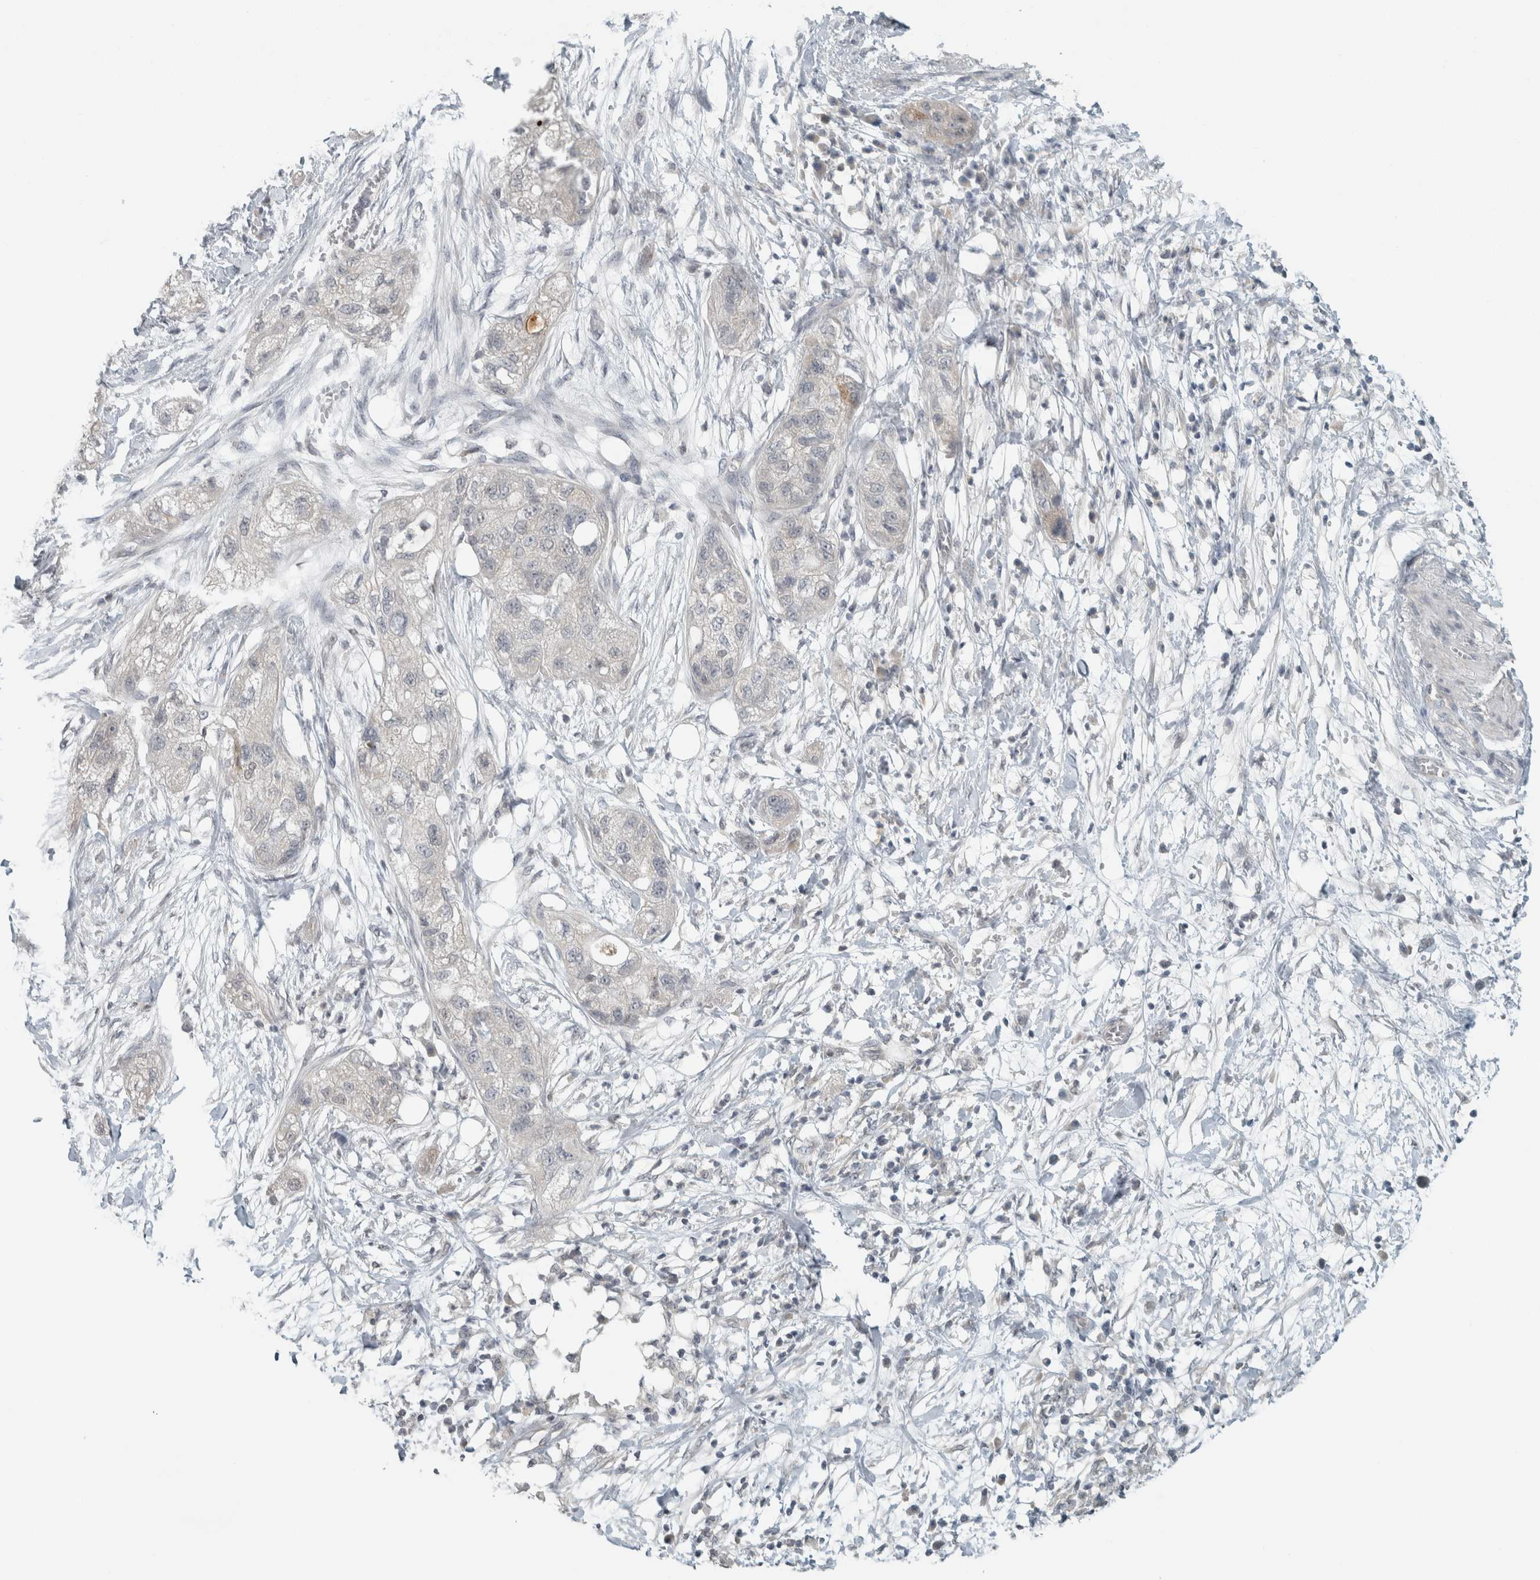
{"staining": {"intensity": "negative", "quantity": "none", "location": "none"}, "tissue": "pancreatic cancer", "cell_type": "Tumor cells", "image_type": "cancer", "snomed": [{"axis": "morphology", "description": "Adenocarcinoma, NOS"}, {"axis": "topography", "description": "Pancreas"}], "caption": "This is an IHC micrograph of pancreatic adenocarcinoma. There is no staining in tumor cells.", "gene": "TRIT1", "patient": {"sex": "female", "age": 78}}